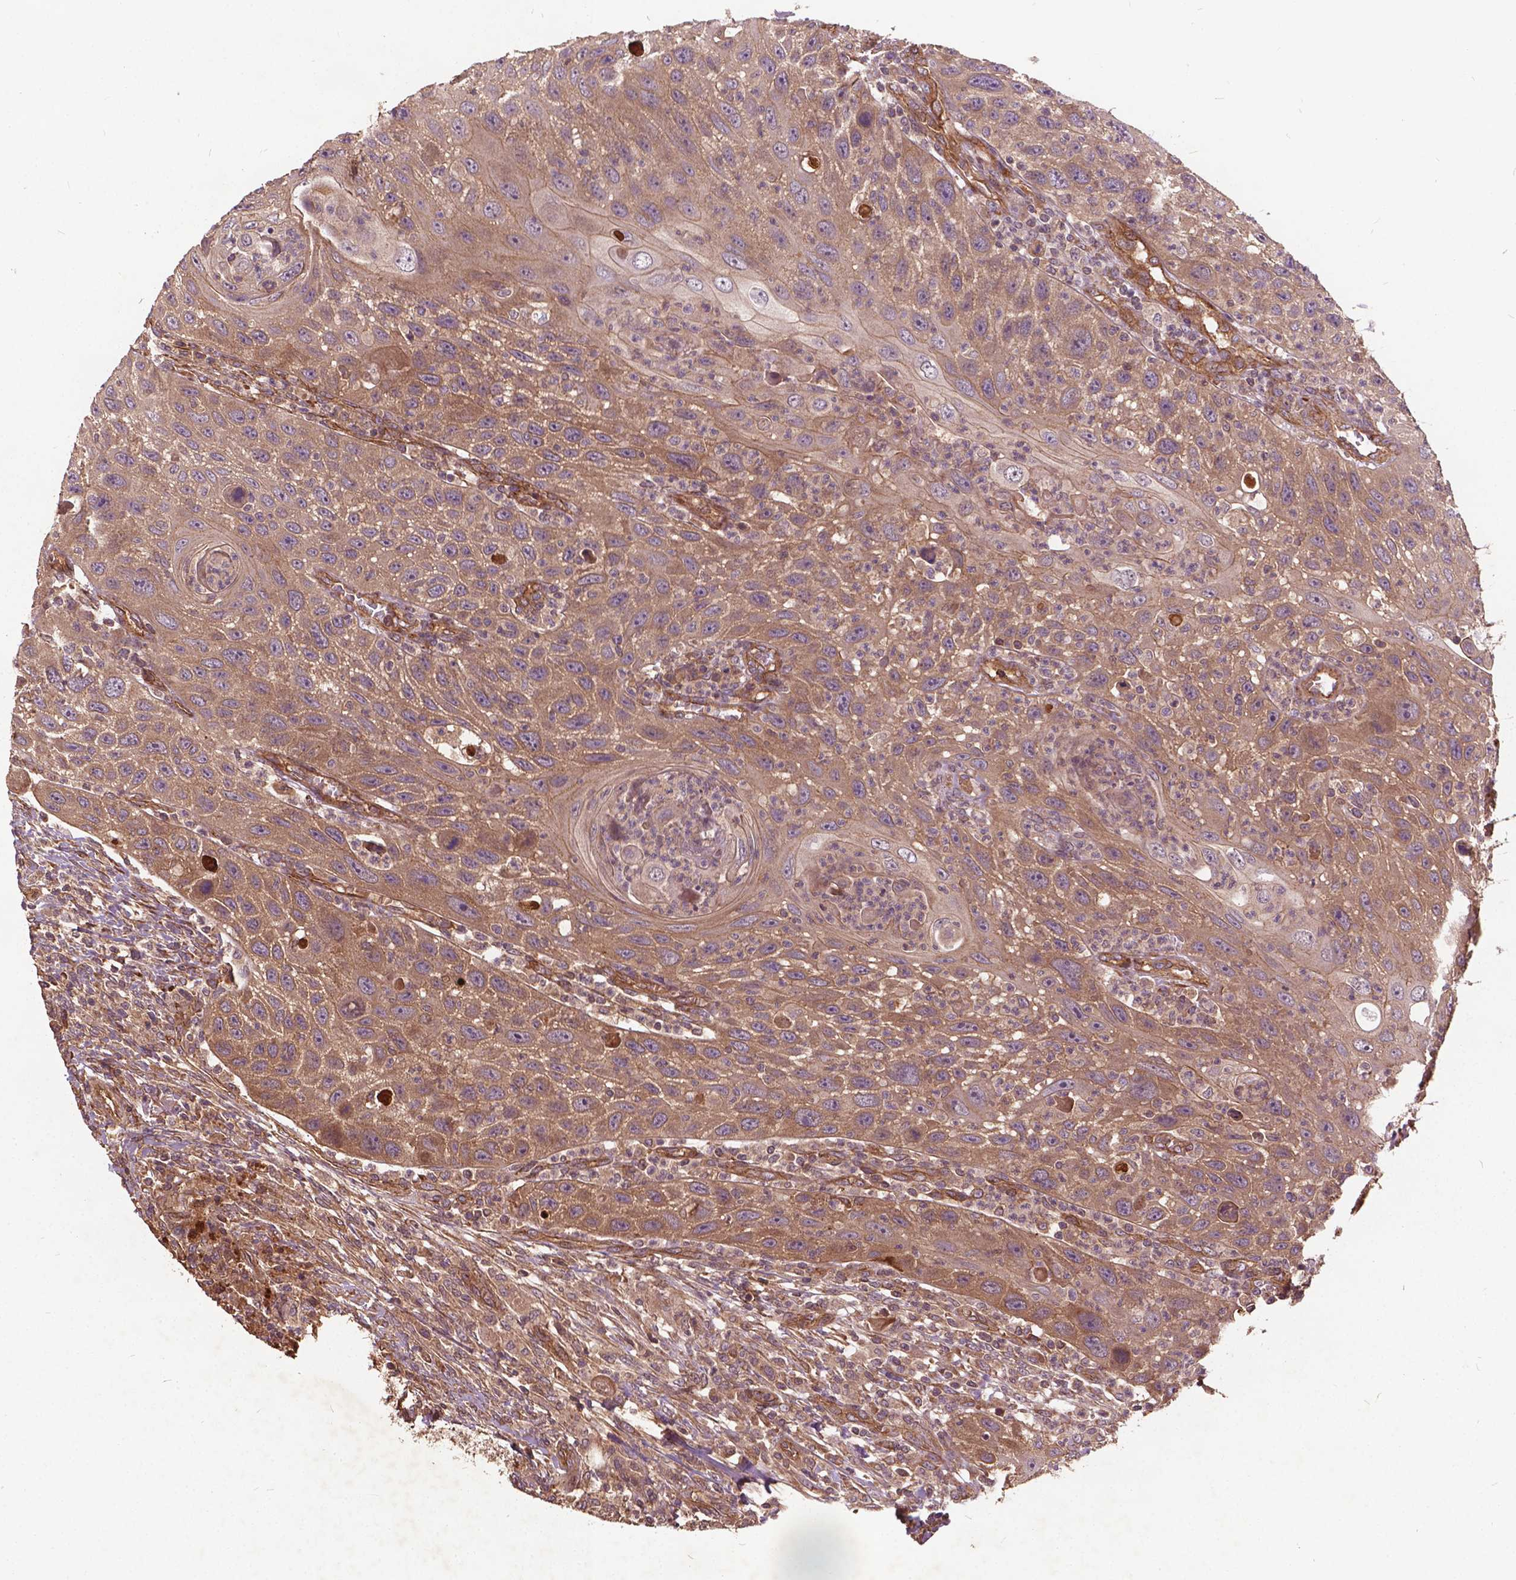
{"staining": {"intensity": "moderate", "quantity": ">75%", "location": "cytoplasmic/membranous"}, "tissue": "head and neck cancer", "cell_type": "Tumor cells", "image_type": "cancer", "snomed": [{"axis": "morphology", "description": "Squamous cell carcinoma, NOS"}, {"axis": "topography", "description": "Head-Neck"}], "caption": "The micrograph displays staining of head and neck cancer, revealing moderate cytoplasmic/membranous protein positivity (brown color) within tumor cells.", "gene": "UBXN2A", "patient": {"sex": "male", "age": 69}}